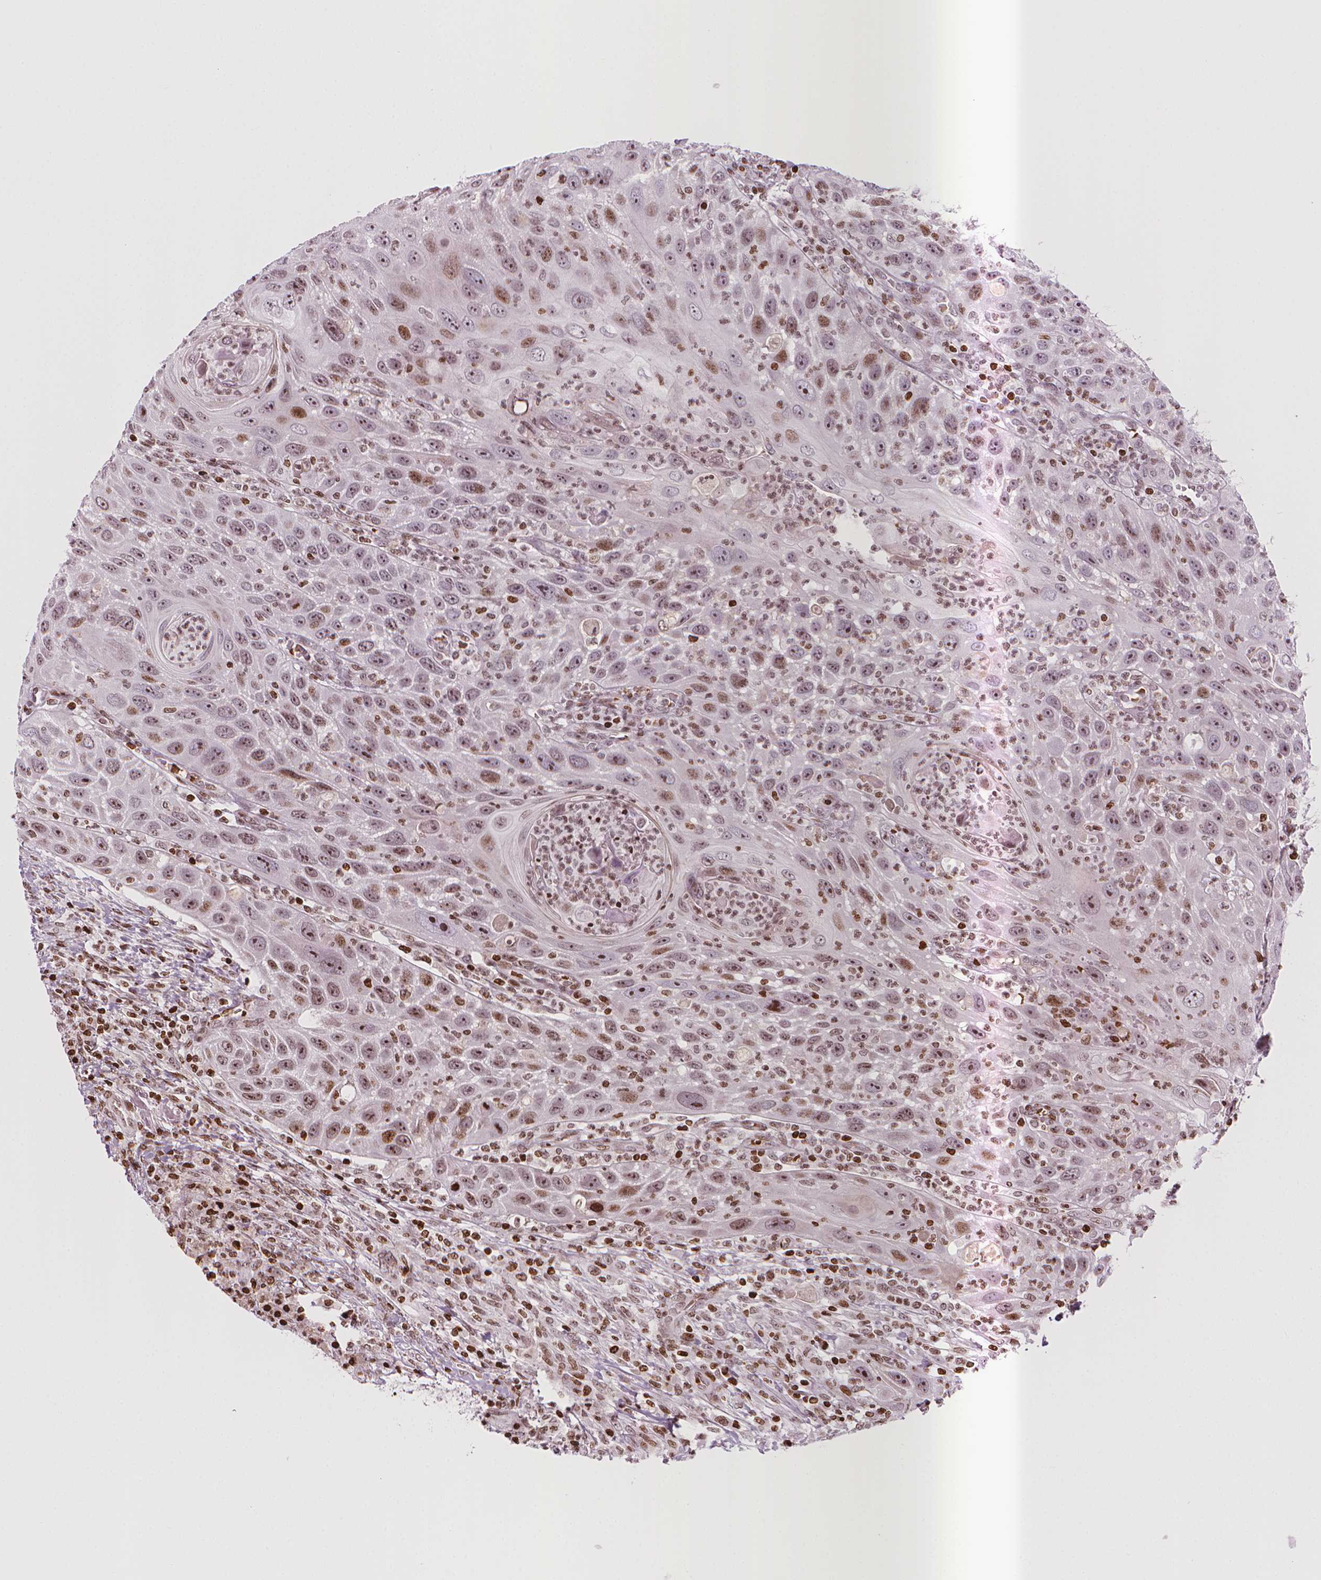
{"staining": {"intensity": "moderate", "quantity": ">75%", "location": "nuclear"}, "tissue": "head and neck cancer", "cell_type": "Tumor cells", "image_type": "cancer", "snomed": [{"axis": "morphology", "description": "Squamous cell carcinoma, NOS"}, {"axis": "topography", "description": "Head-Neck"}], "caption": "High-magnification brightfield microscopy of head and neck squamous cell carcinoma stained with DAB (brown) and counterstained with hematoxylin (blue). tumor cells exhibit moderate nuclear expression is seen in approximately>75% of cells.", "gene": "PIP4K2A", "patient": {"sex": "male", "age": 69}}